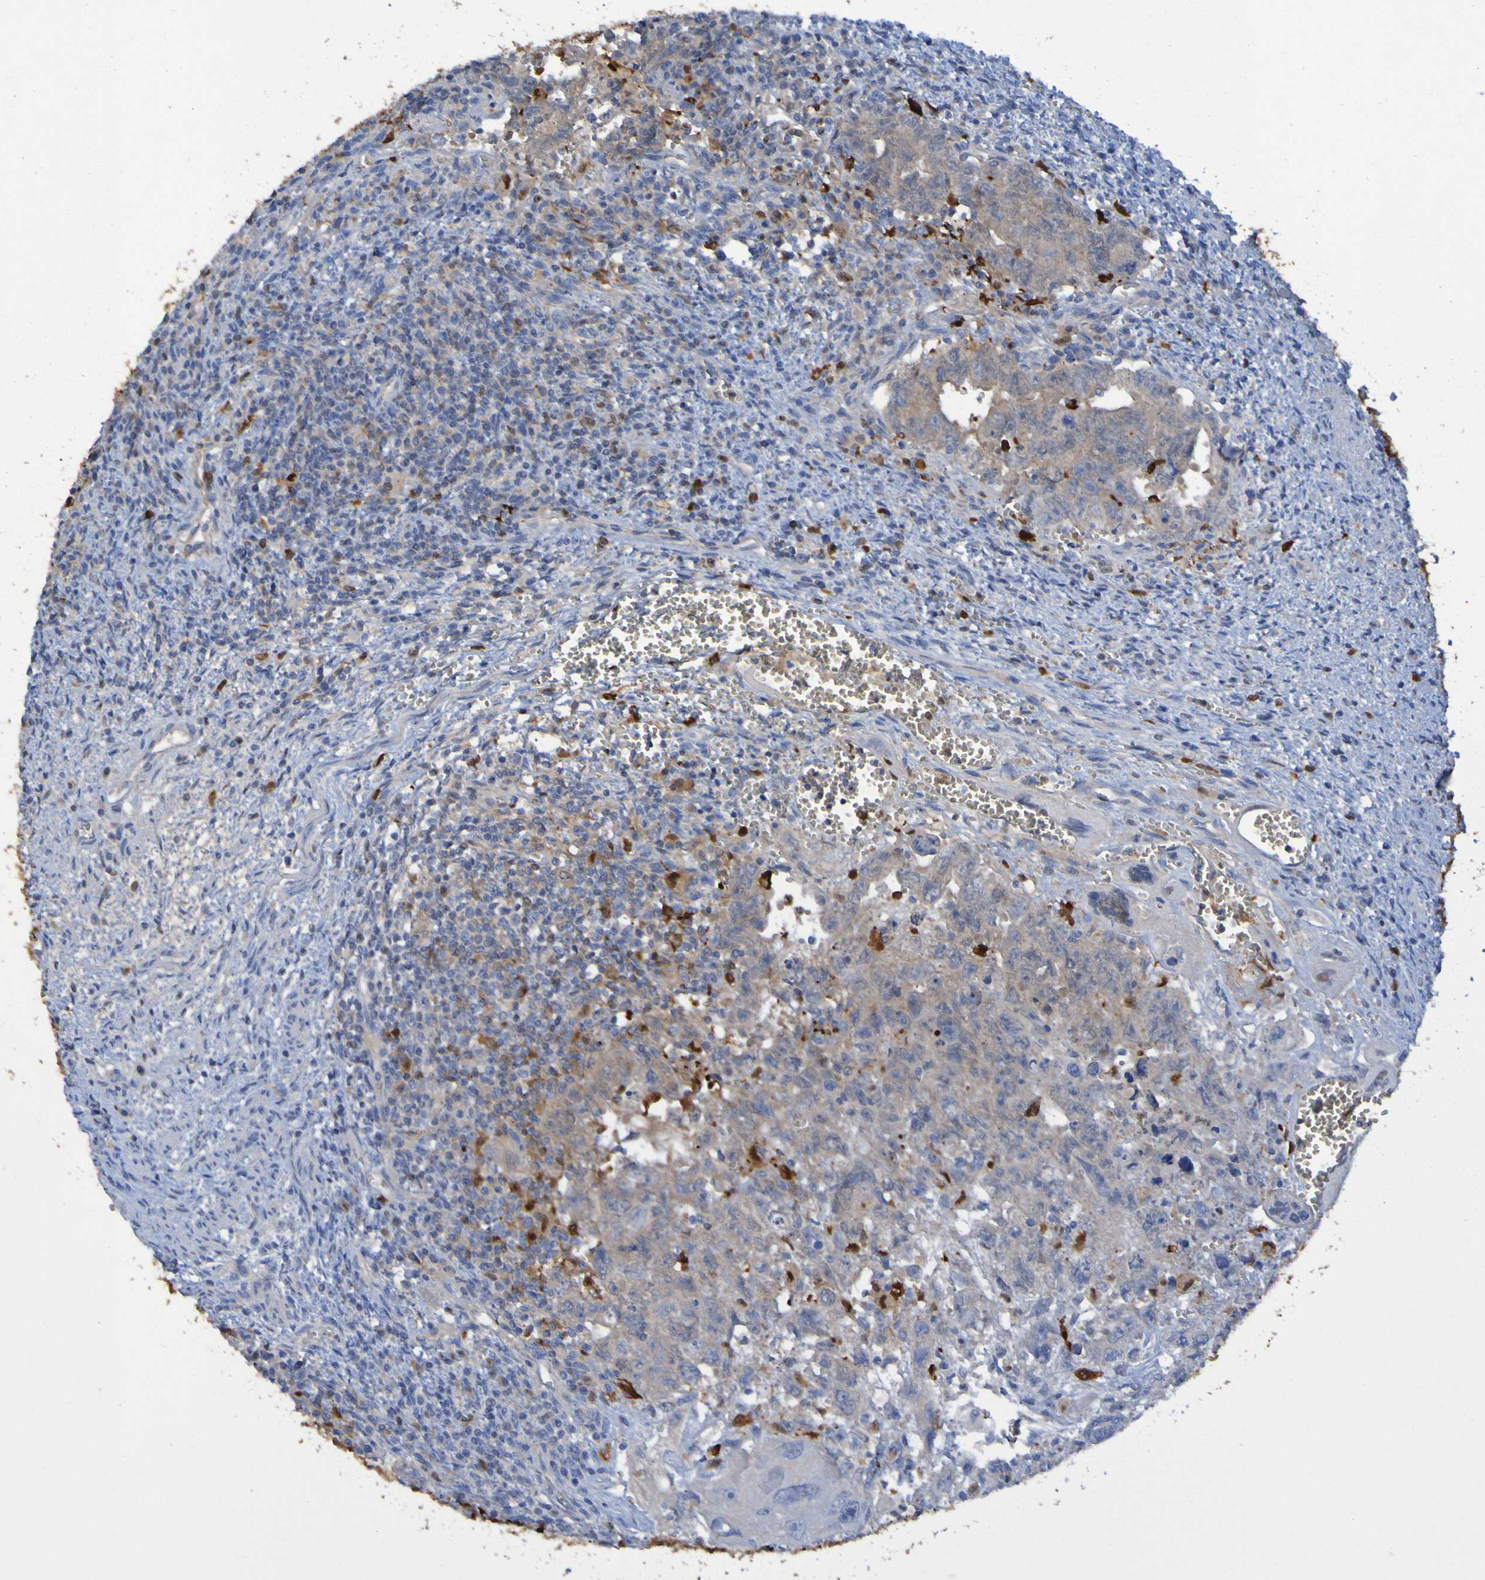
{"staining": {"intensity": "weak", "quantity": ">75%", "location": "cytoplasmic/membranous"}, "tissue": "testis cancer", "cell_type": "Tumor cells", "image_type": "cancer", "snomed": [{"axis": "morphology", "description": "Carcinoma, Embryonal, NOS"}, {"axis": "topography", "description": "Testis"}], "caption": "Tumor cells demonstrate low levels of weak cytoplasmic/membranous staining in approximately >75% of cells in testis cancer (embryonal carcinoma).", "gene": "MPPE1", "patient": {"sex": "male", "age": 28}}